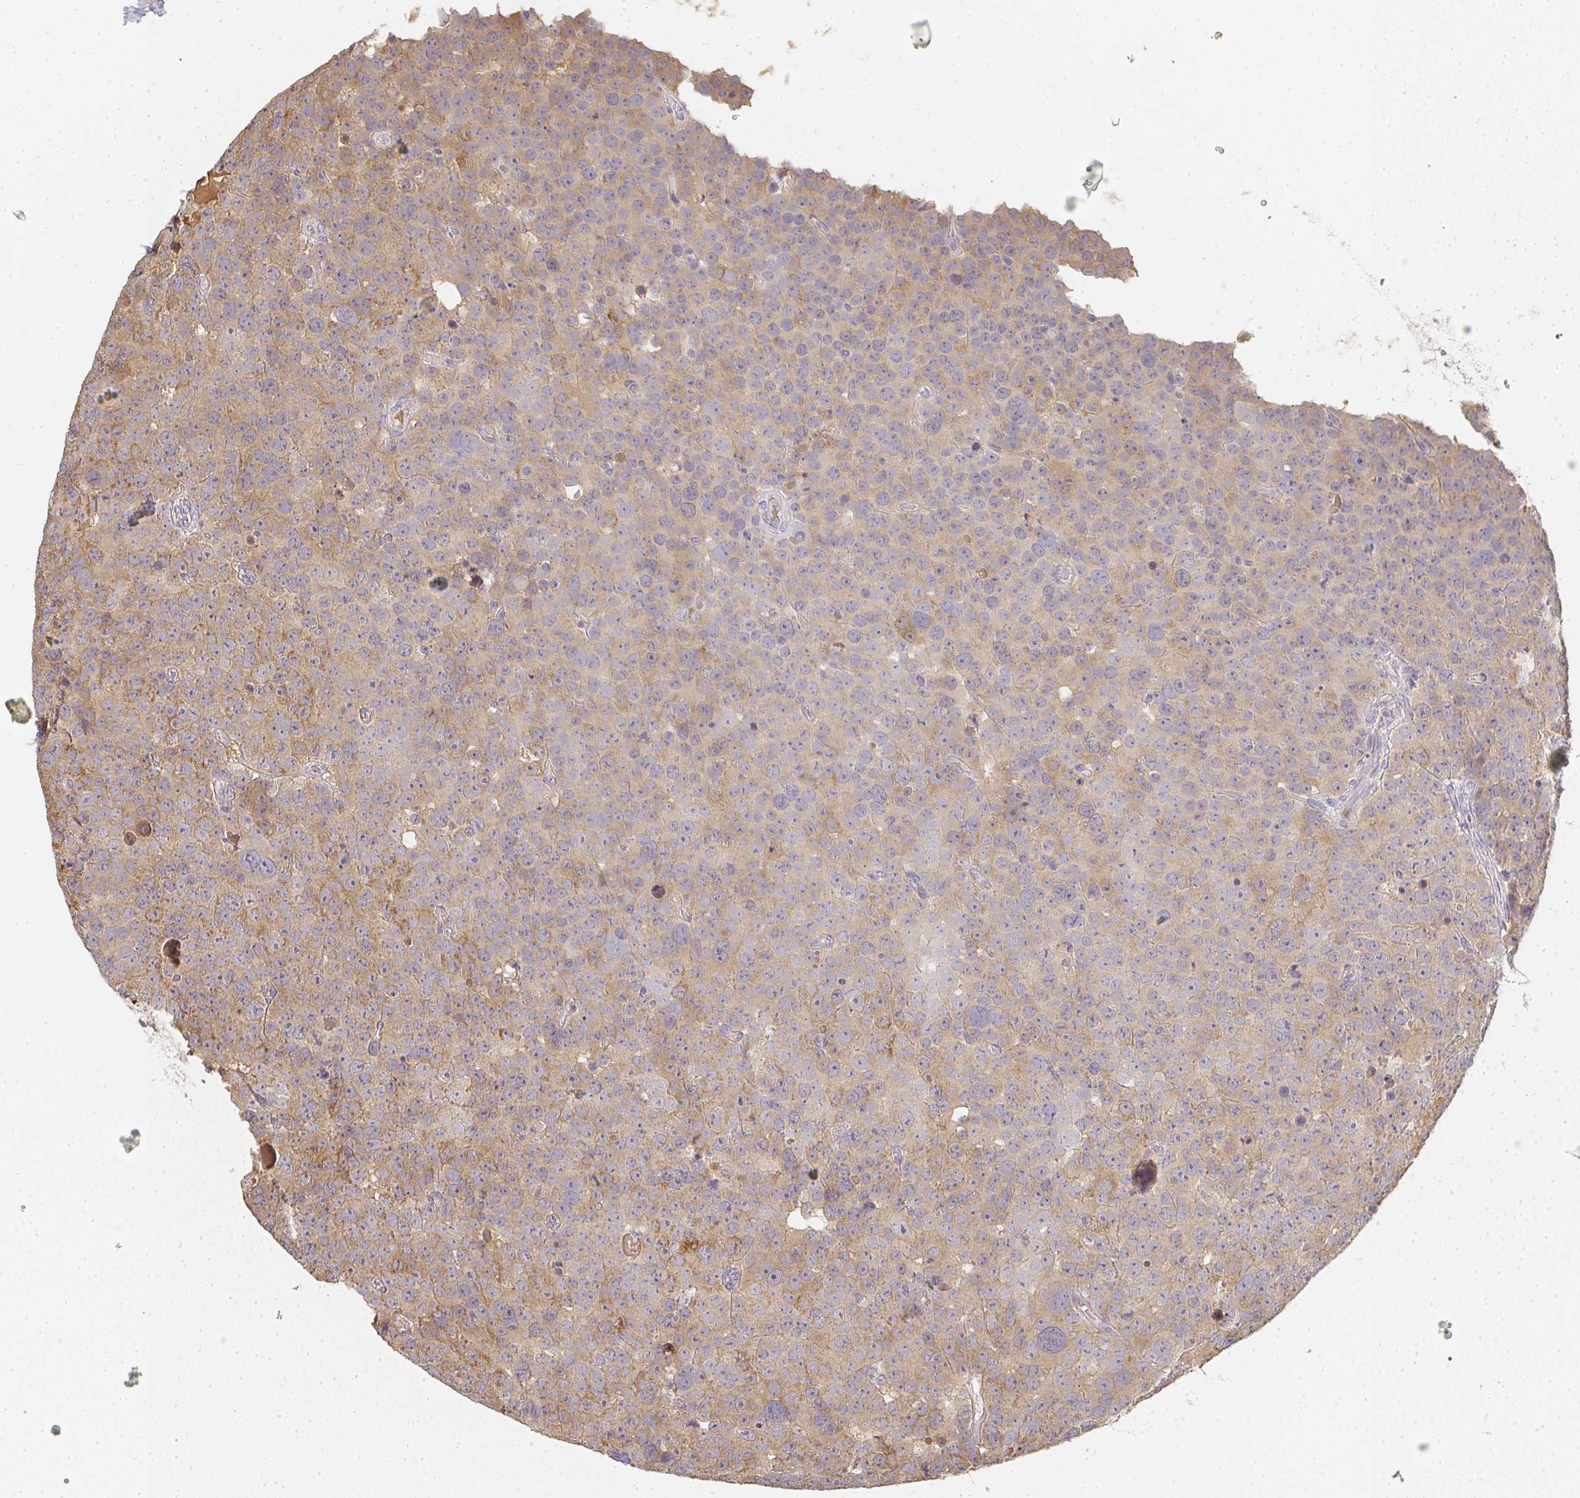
{"staining": {"intensity": "weak", "quantity": "25%-75%", "location": "cytoplasmic/membranous"}, "tissue": "testis cancer", "cell_type": "Tumor cells", "image_type": "cancer", "snomed": [{"axis": "morphology", "description": "Seminoma, NOS"}, {"axis": "topography", "description": "Testis"}], "caption": "Human testis cancer (seminoma) stained for a protein (brown) exhibits weak cytoplasmic/membranous positive expression in about 25%-75% of tumor cells.", "gene": "SLC35B3", "patient": {"sex": "male", "age": 71}}